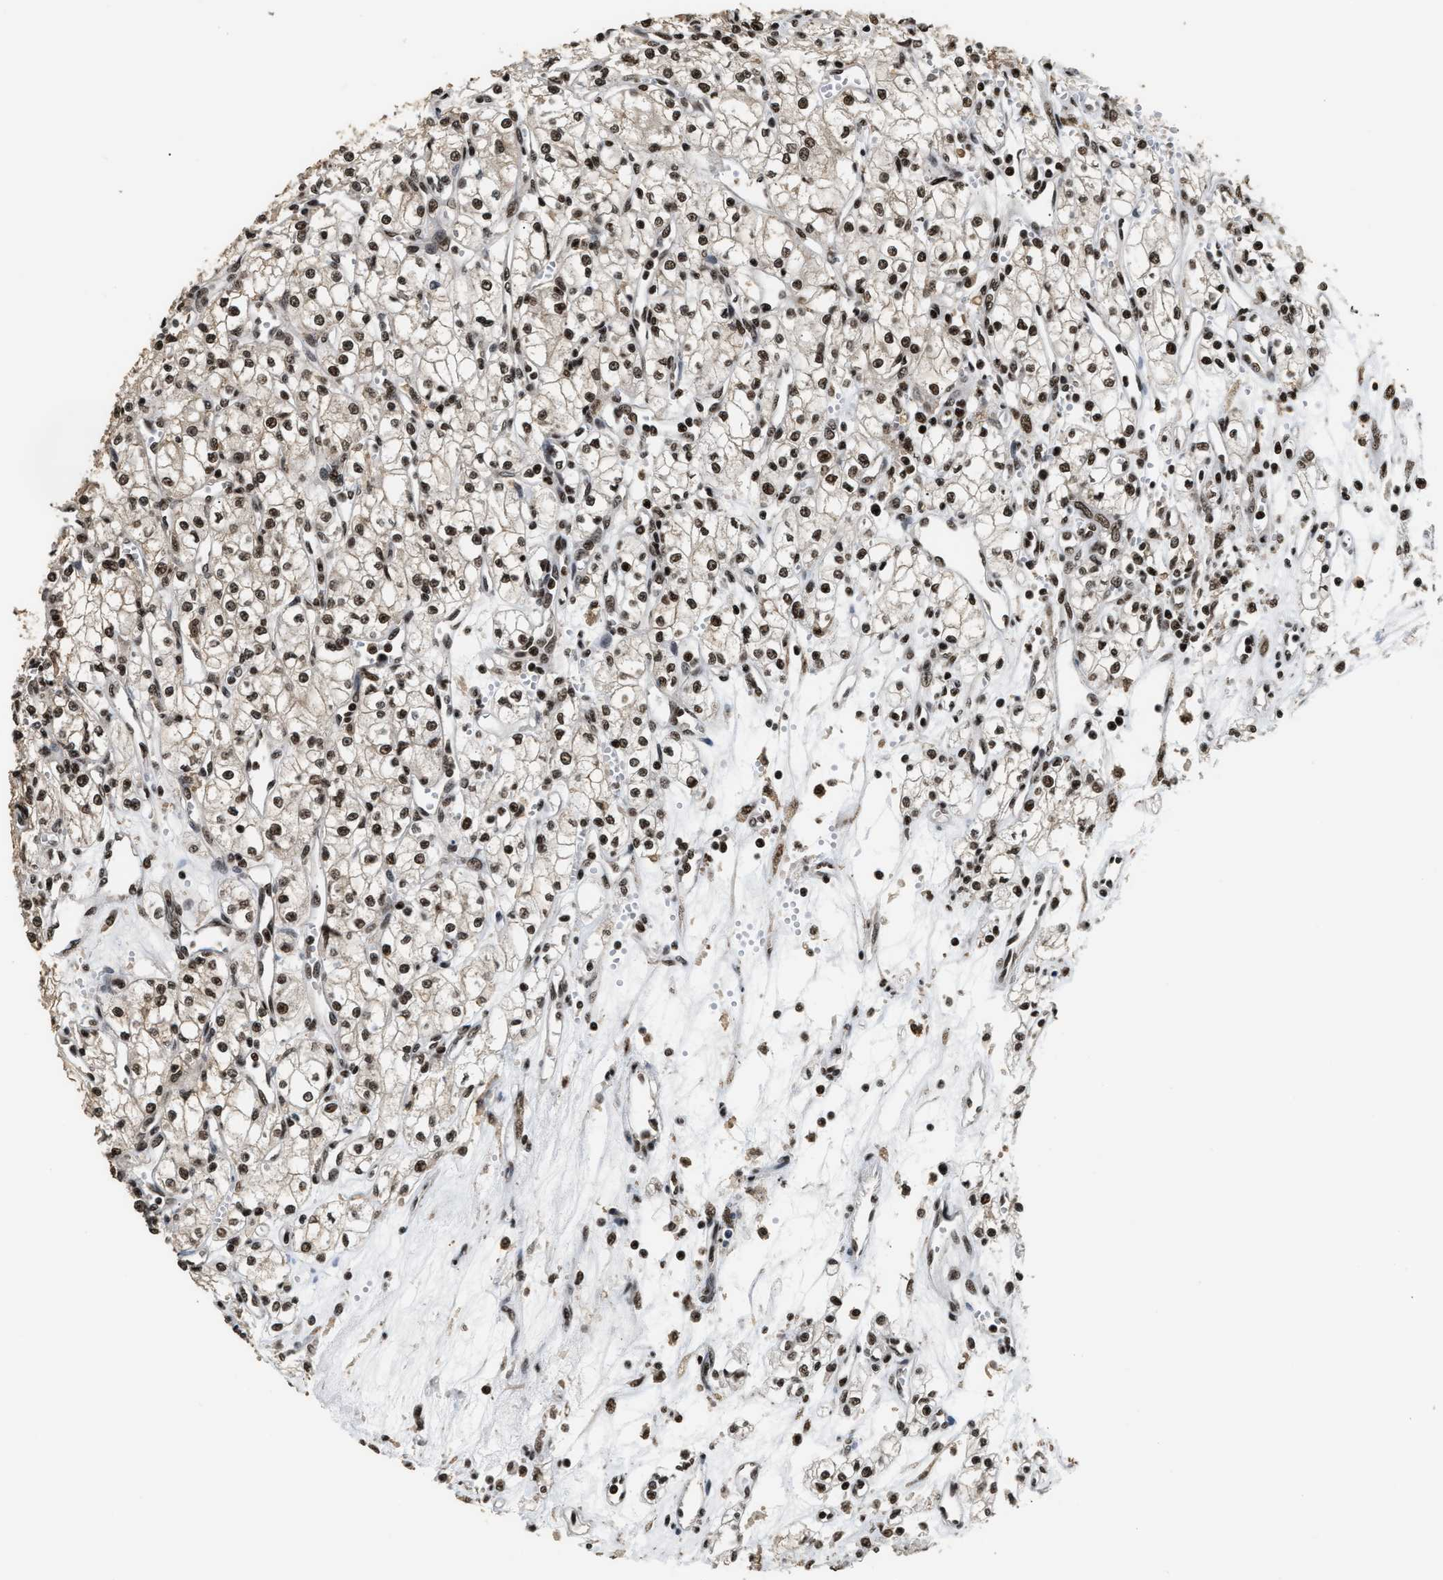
{"staining": {"intensity": "moderate", "quantity": ">75%", "location": "nuclear"}, "tissue": "renal cancer", "cell_type": "Tumor cells", "image_type": "cancer", "snomed": [{"axis": "morphology", "description": "Adenocarcinoma, NOS"}, {"axis": "topography", "description": "Kidney"}], "caption": "This is an image of immunohistochemistry staining of adenocarcinoma (renal), which shows moderate staining in the nuclear of tumor cells.", "gene": "RAD21", "patient": {"sex": "male", "age": 59}}